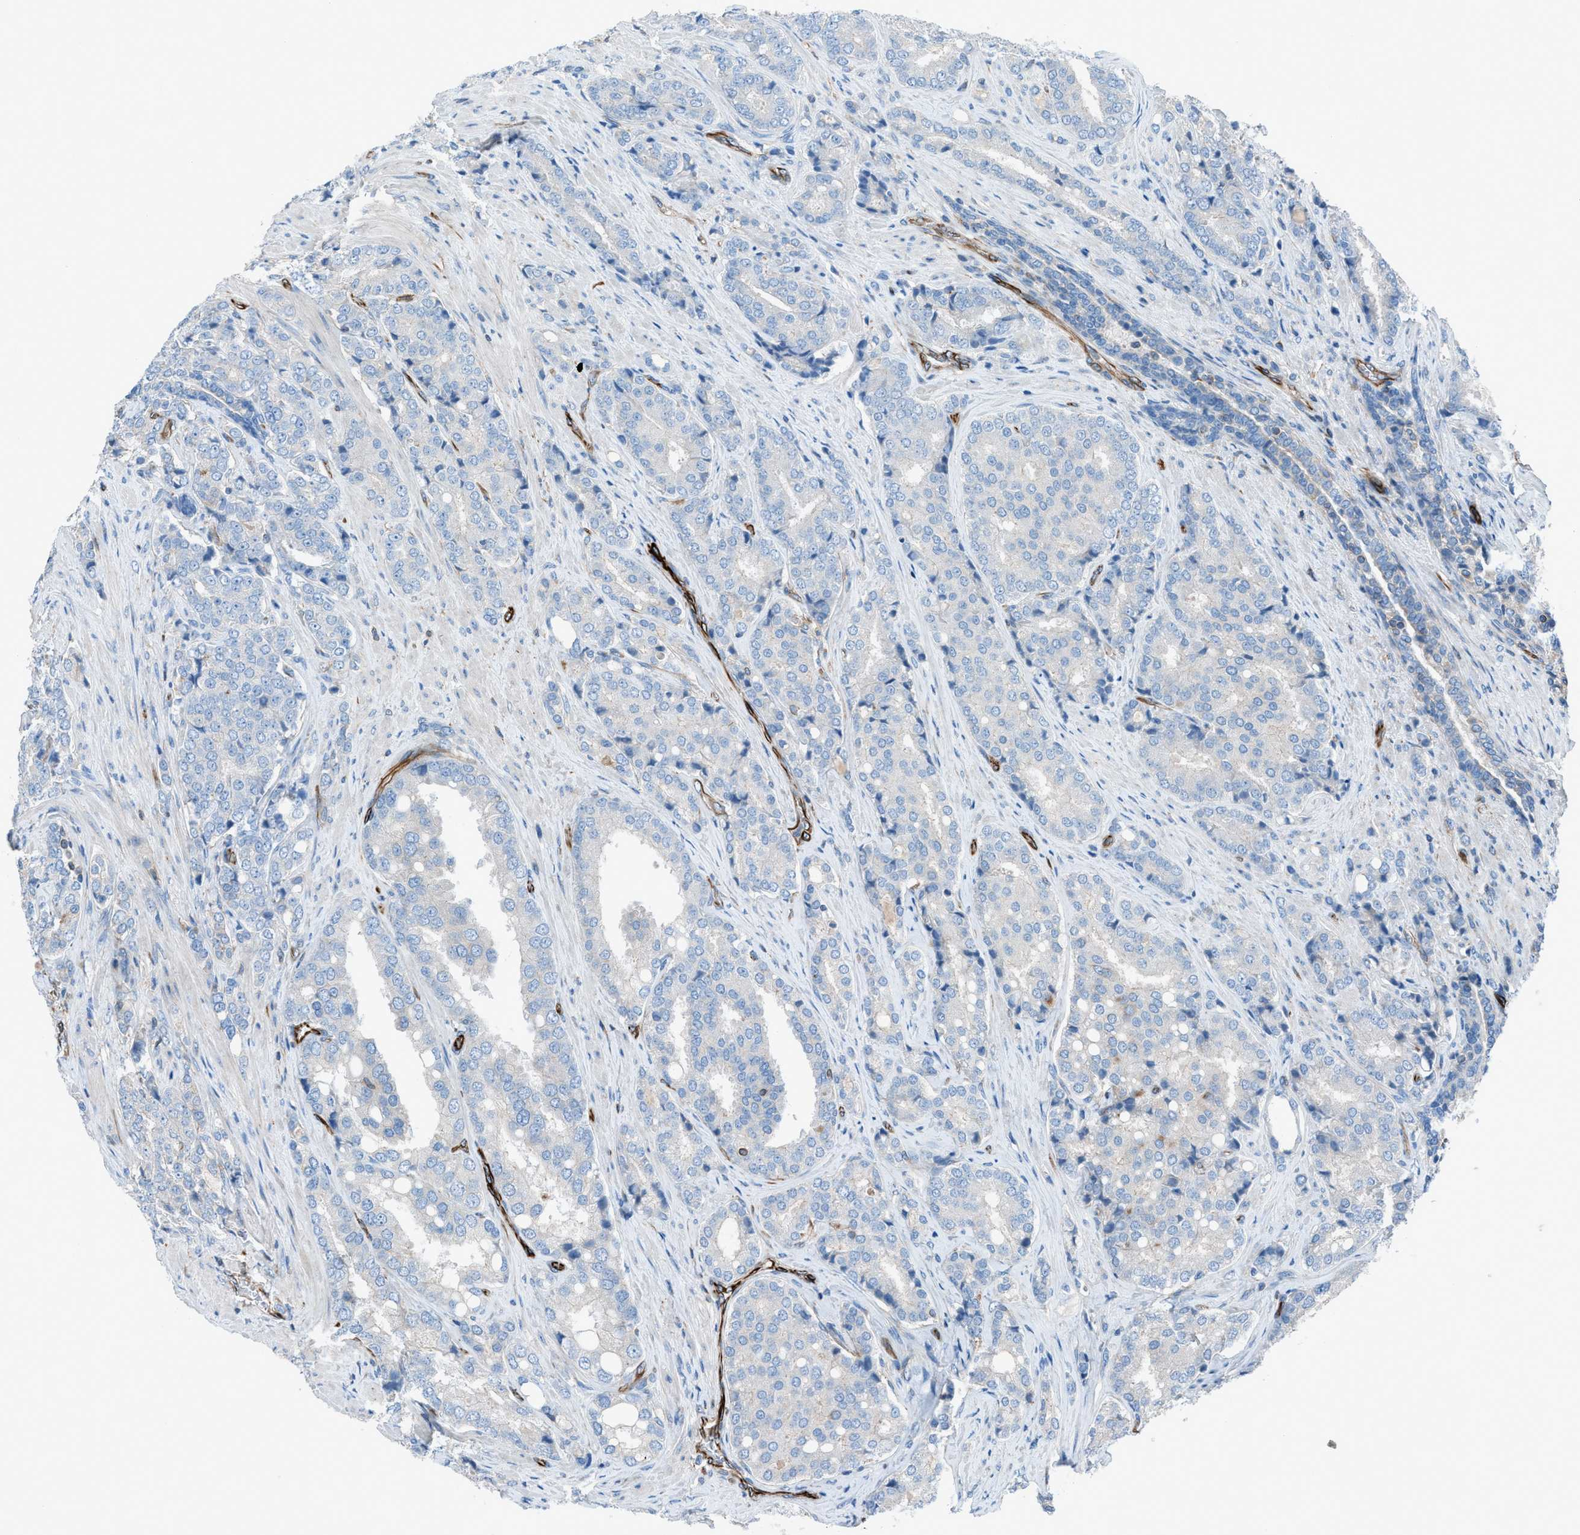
{"staining": {"intensity": "moderate", "quantity": "<25%", "location": "cytoplasmic/membranous"}, "tissue": "prostate cancer", "cell_type": "Tumor cells", "image_type": "cancer", "snomed": [{"axis": "morphology", "description": "Adenocarcinoma, High grade"}, {"axis": "topography", "description": "Prostate"}], "caption": "Immunohistochemical staining of prostate high-grade adenocarcinoma demonstrates moderate cytoplasmic/membranous protein expression in about <25% of tumor cells.", "gene": "CABP7", "patient": {"sex": "male", "age": 50}}